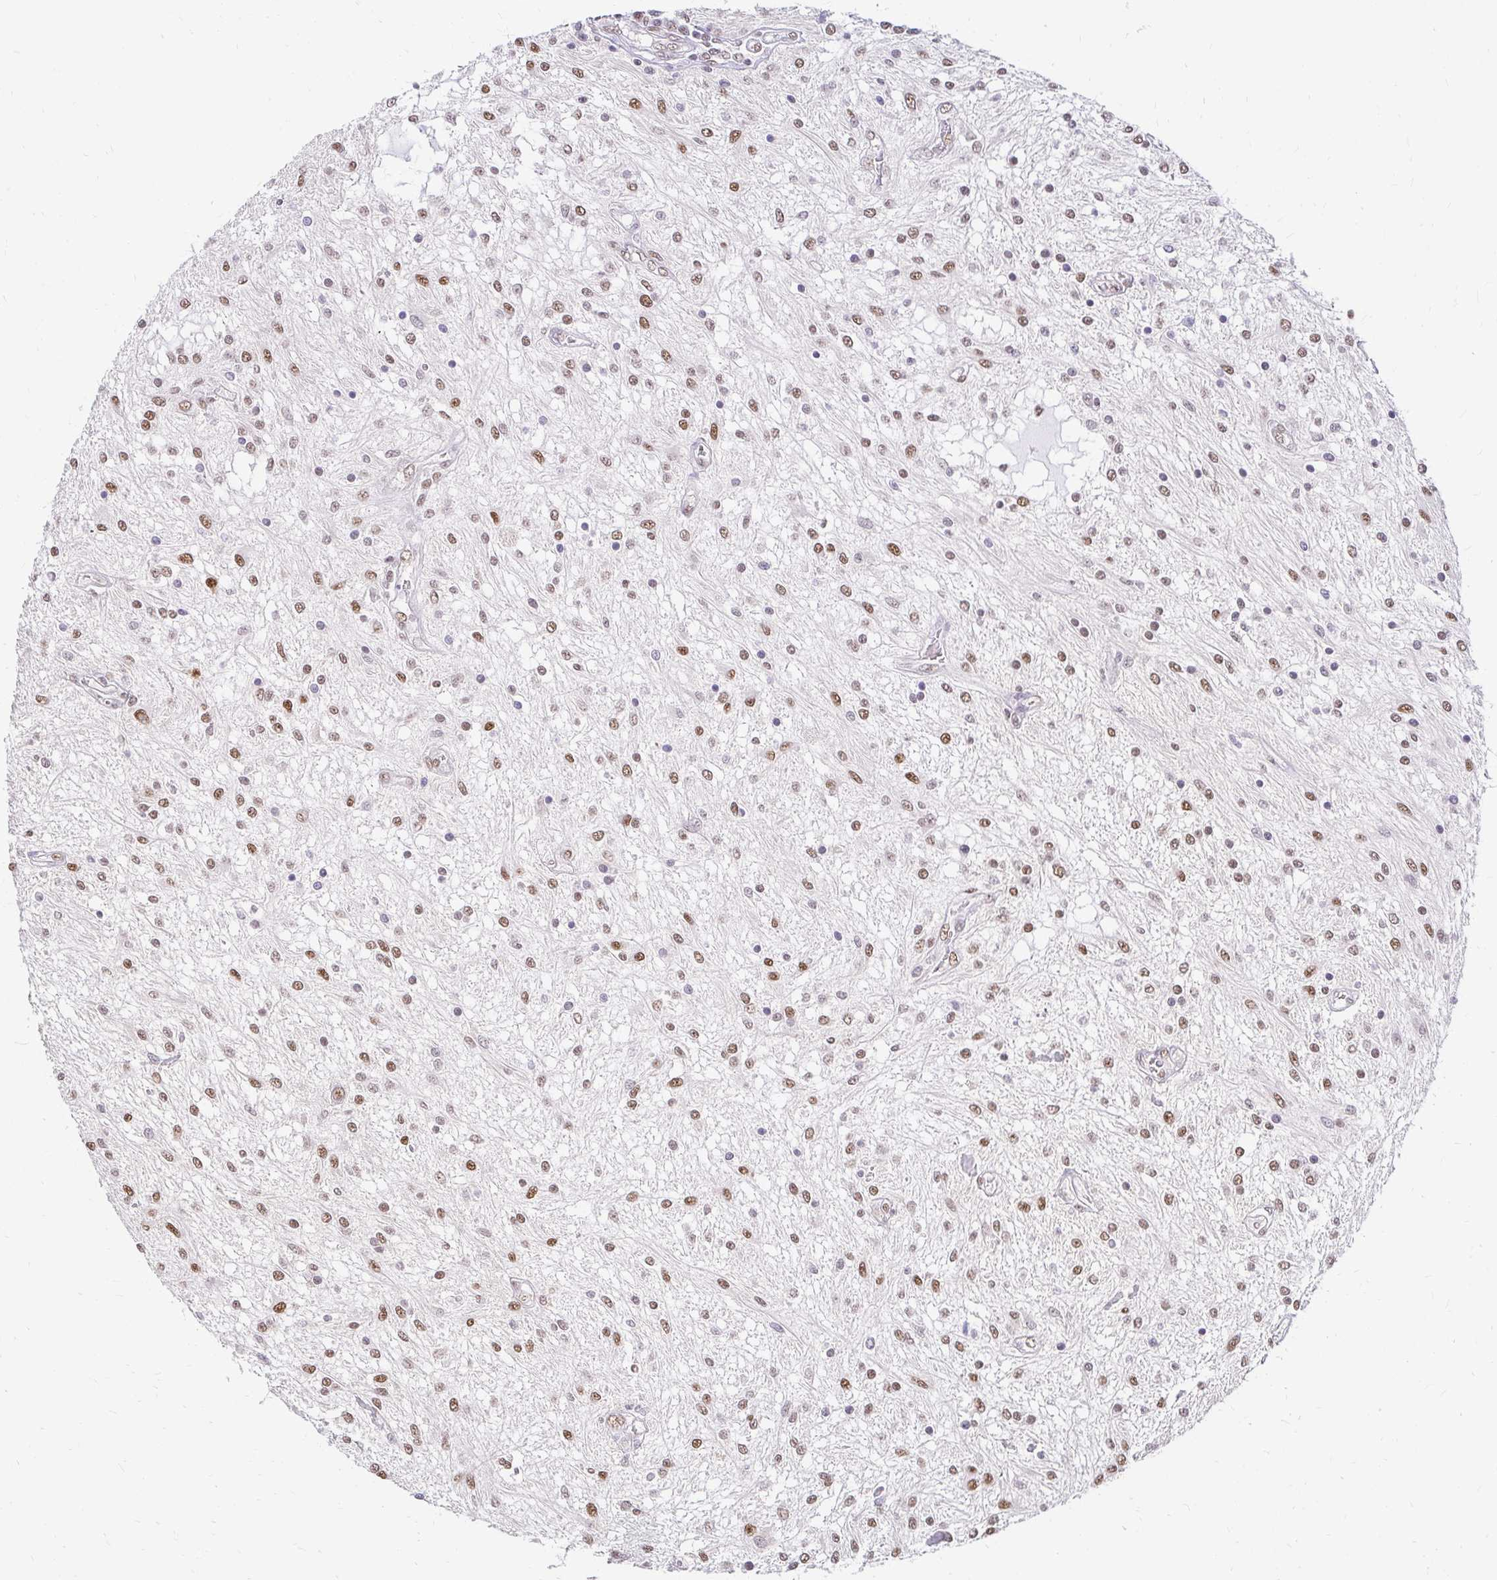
{"staining": {"intensity": "moderate", "quantity": ">75%", "location": "nuclear"}, "tissue": "glioma", "cell_type": "Tumor cells", "image_type": "cancer", "snomed": [{"axis": "morphology", "description": "Glioma, malignant, Low grade"}, {"axis": "topography", "description": "Cerebellum"}], "caption": "Immunohistochemical staining of glioma demonstrates medium levels of moderate nuclear protein staining in about >75% of tumor cells. Immunohistochemistry stains the protein of interest in brown and the nuclei are stained blue.", "gene": "RIMS4", "patient": {"sex": "female", "age": 14}}